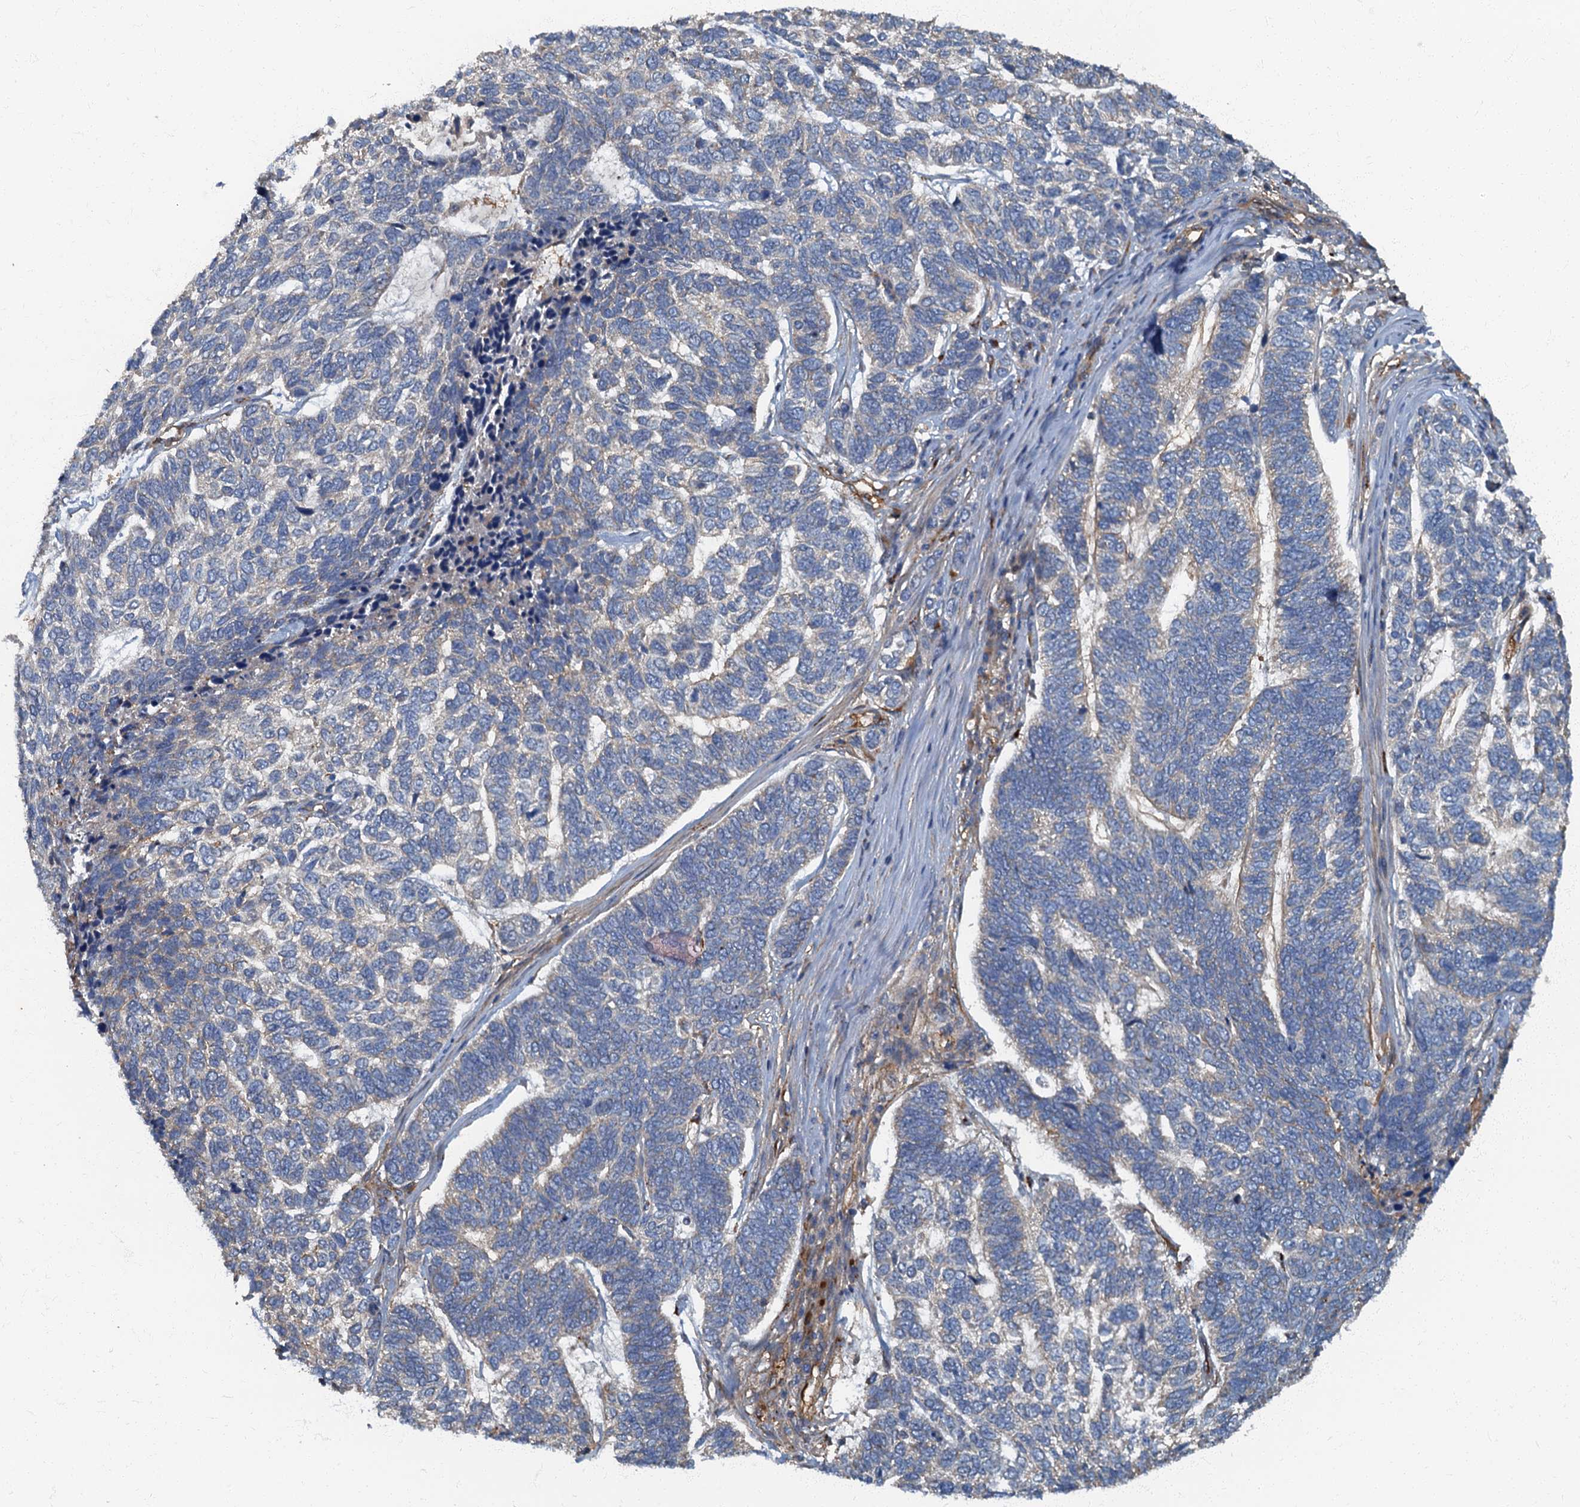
{"staining": {"intensity": "negative", "quantity": "none", "location": "none"}, "tissue": "skin cancer", "cell_type": "Tumor cells", "image_type": "cancer", "snomed": [{"axis": "morphology", "description": "Basal cell carcinoma"}, {"axis": "topography", "description": "Skin"}], "caption": "There is no significant expression in tumor cells of basal cell carcinoma (skin).", "gene": "ARL11", "patient": {"sex": "female", "age": 65}}